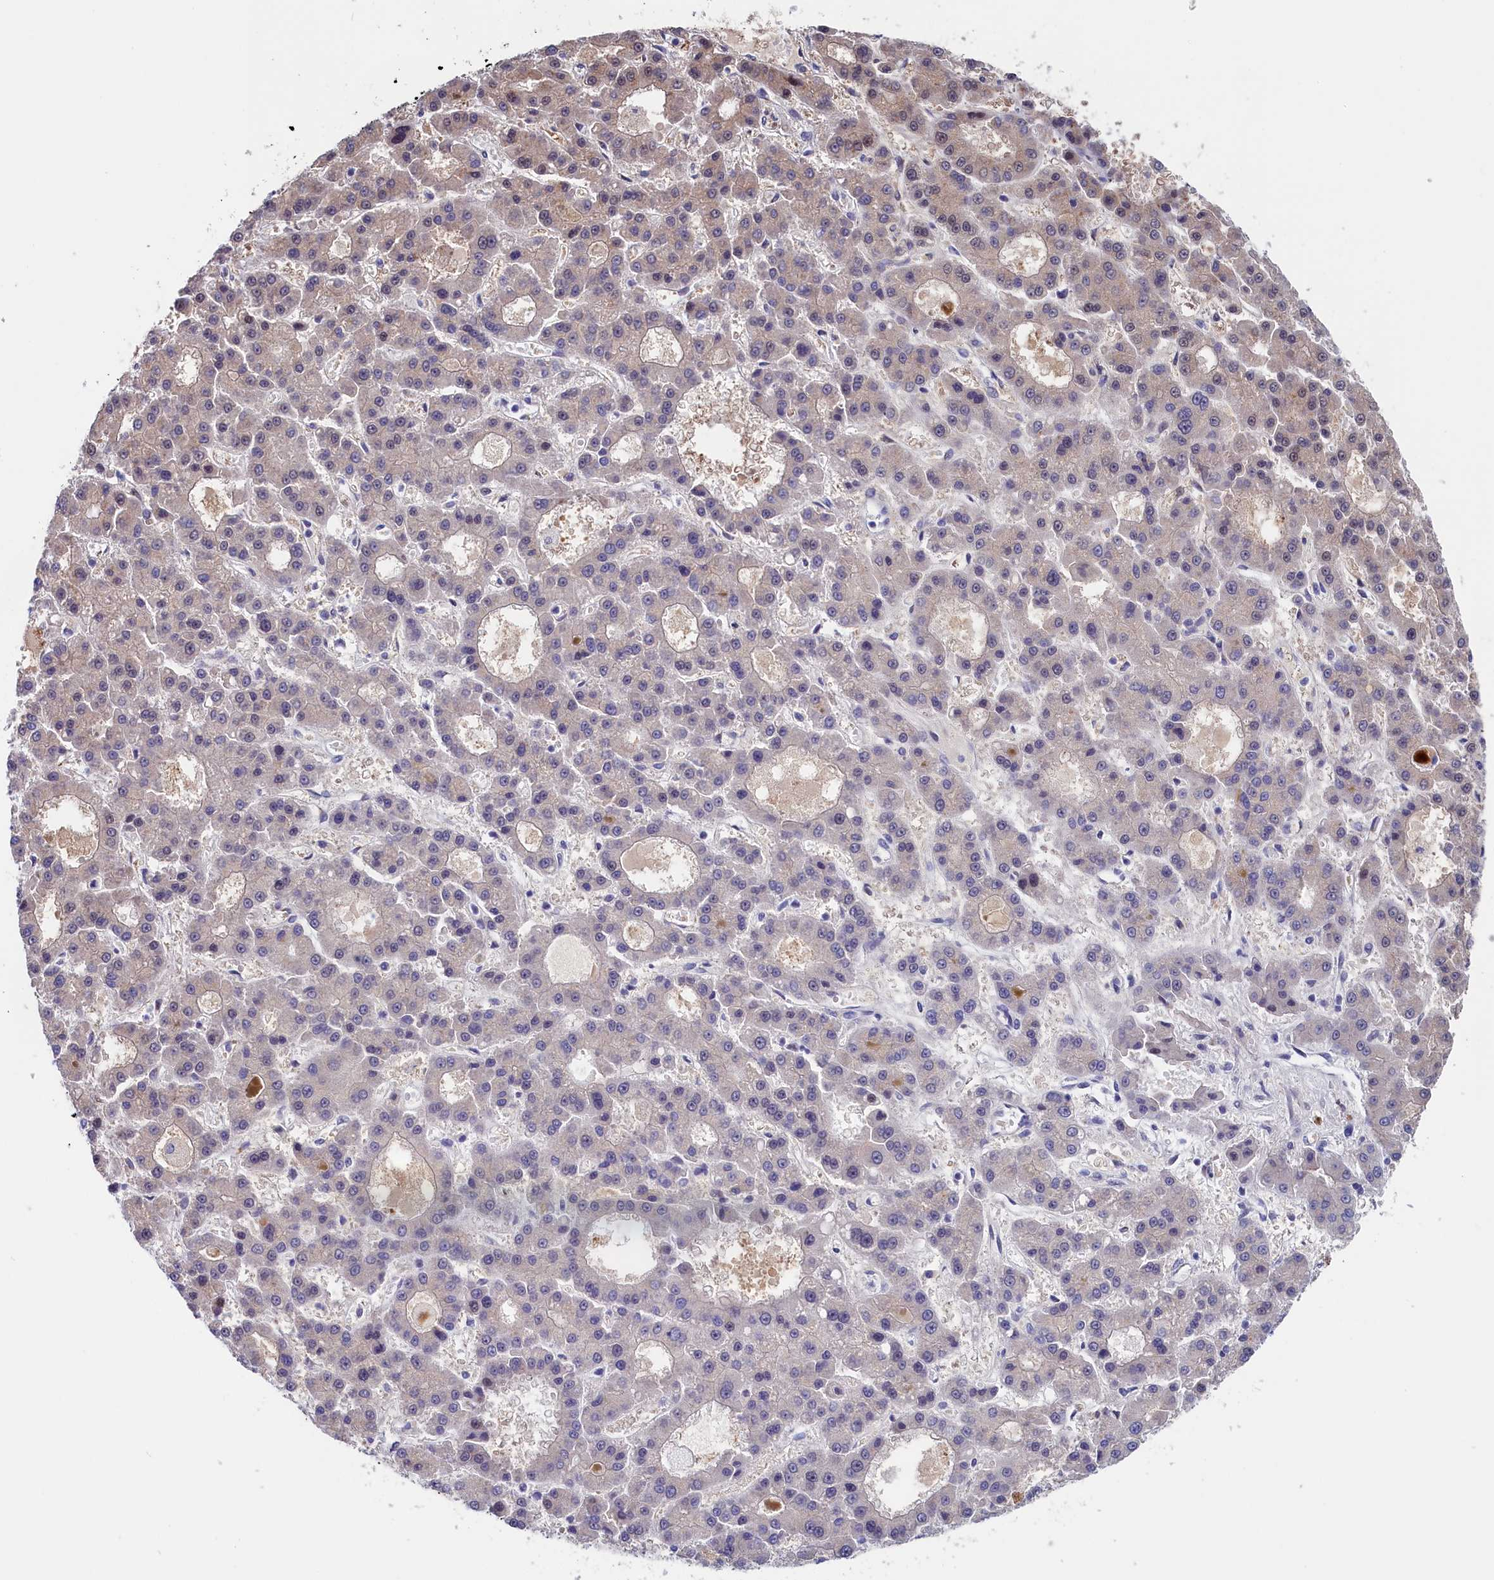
{"staining": {"intensity": "negative", "quantity": "none", "location": "none"}, "tissue": "liver cancer", "cell_type": "Tumor cells", "image_type": "cancer", "snomed": [{"axis": "morphology", "description": "Carcinoma, Hepatocellular, NOS"}, {"axis": "topography", "description": "Liver"}], "caption": "Immunohistochemistry (IHC) of human liver hepatocellular carcinoma displays no expression in tumor cells.", "gene": "CHST12", "patient": {"sex": "male", "age": 70}}